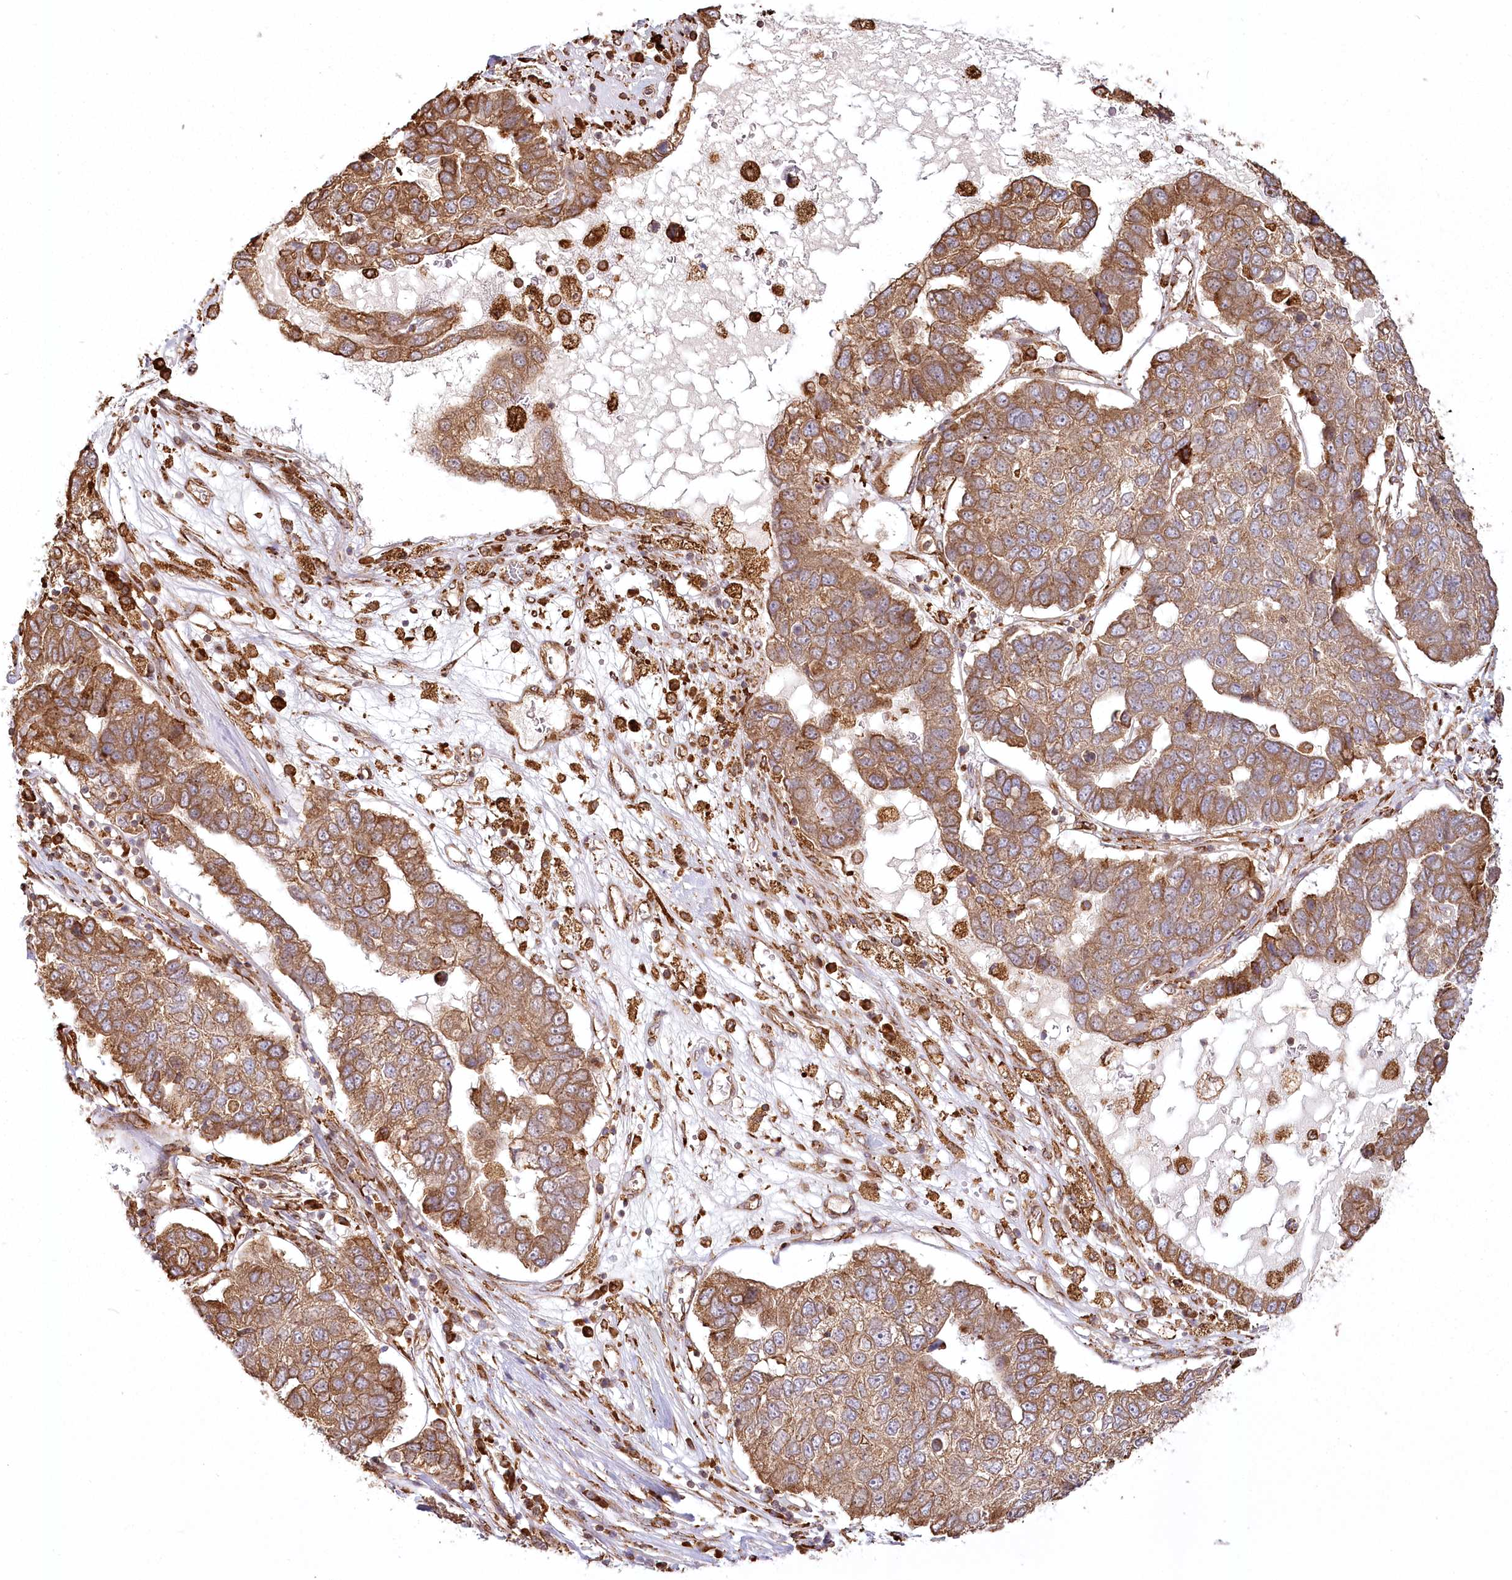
{"staining": {"intensity": "moderate", "quantity": ">75%", "location": "cytoplasmic/membranous"}, "tissue": "pancreatic cancer", "cell_type": "Tumor cells", "image_type": "cancer", "snomed": [{"axis": "morphology", "description": "Adenocarcinoma, NOS"}, {"axis": "topography", "description": "Pancreas"}], "caption": "IHC staining of pancreatic adenocarcinoma, which demonstrates medium levels of moderate cytoplasmic/membranous positivity in about >75% of tumor cells indicating moderate cytoplasmic/membranous protein staining. The staining was performed using DAB (3,3'-diaminobenzidine) (brown) for protein detection and nuclei were counterstained in hematoxylin (blue).", "gene": "FAM13A", "patient": {"sex": "female", "age": 61}}